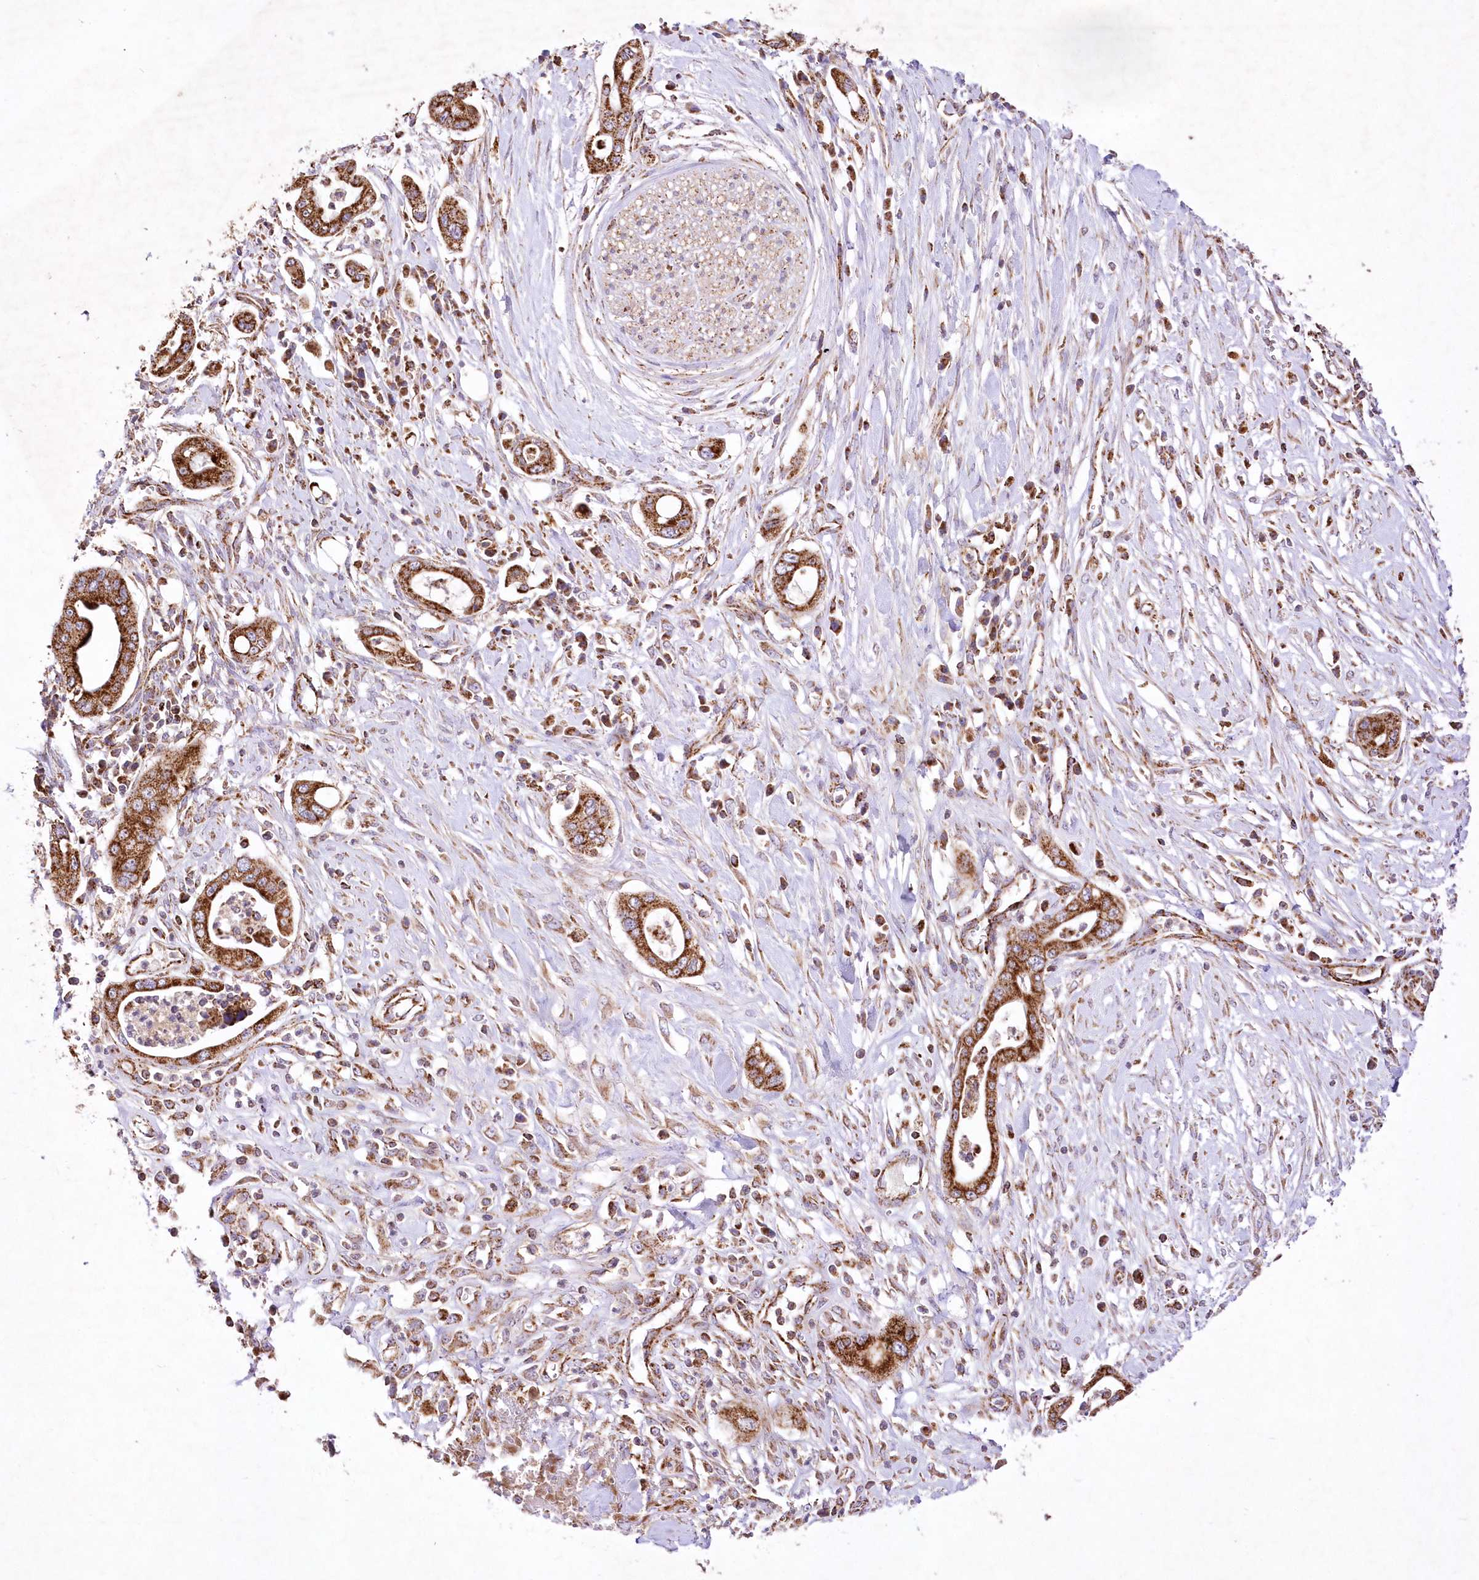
{"staining": {"intensity": "strong", "quantity": ">75%", "location": "cytoplasmic/membranous"}, "tissue": "pancreatic cancer", "cell_type": "Tumor cells", "image_type": "cancer", "snomed": [{"axis": "morphology", "description": "Adenocarcinoma, NOS"}, {"axis": "topography", "description": "Pancreas"}], "caption": "Human adenocarcinoma (pancreatic) stained with a brown dye exhibits strong cytoplasmic/membranous positive staining in about >75% of tumor cells.", "gene": "ASNSD1", "patient": {"sex": "male", "age": 68}}